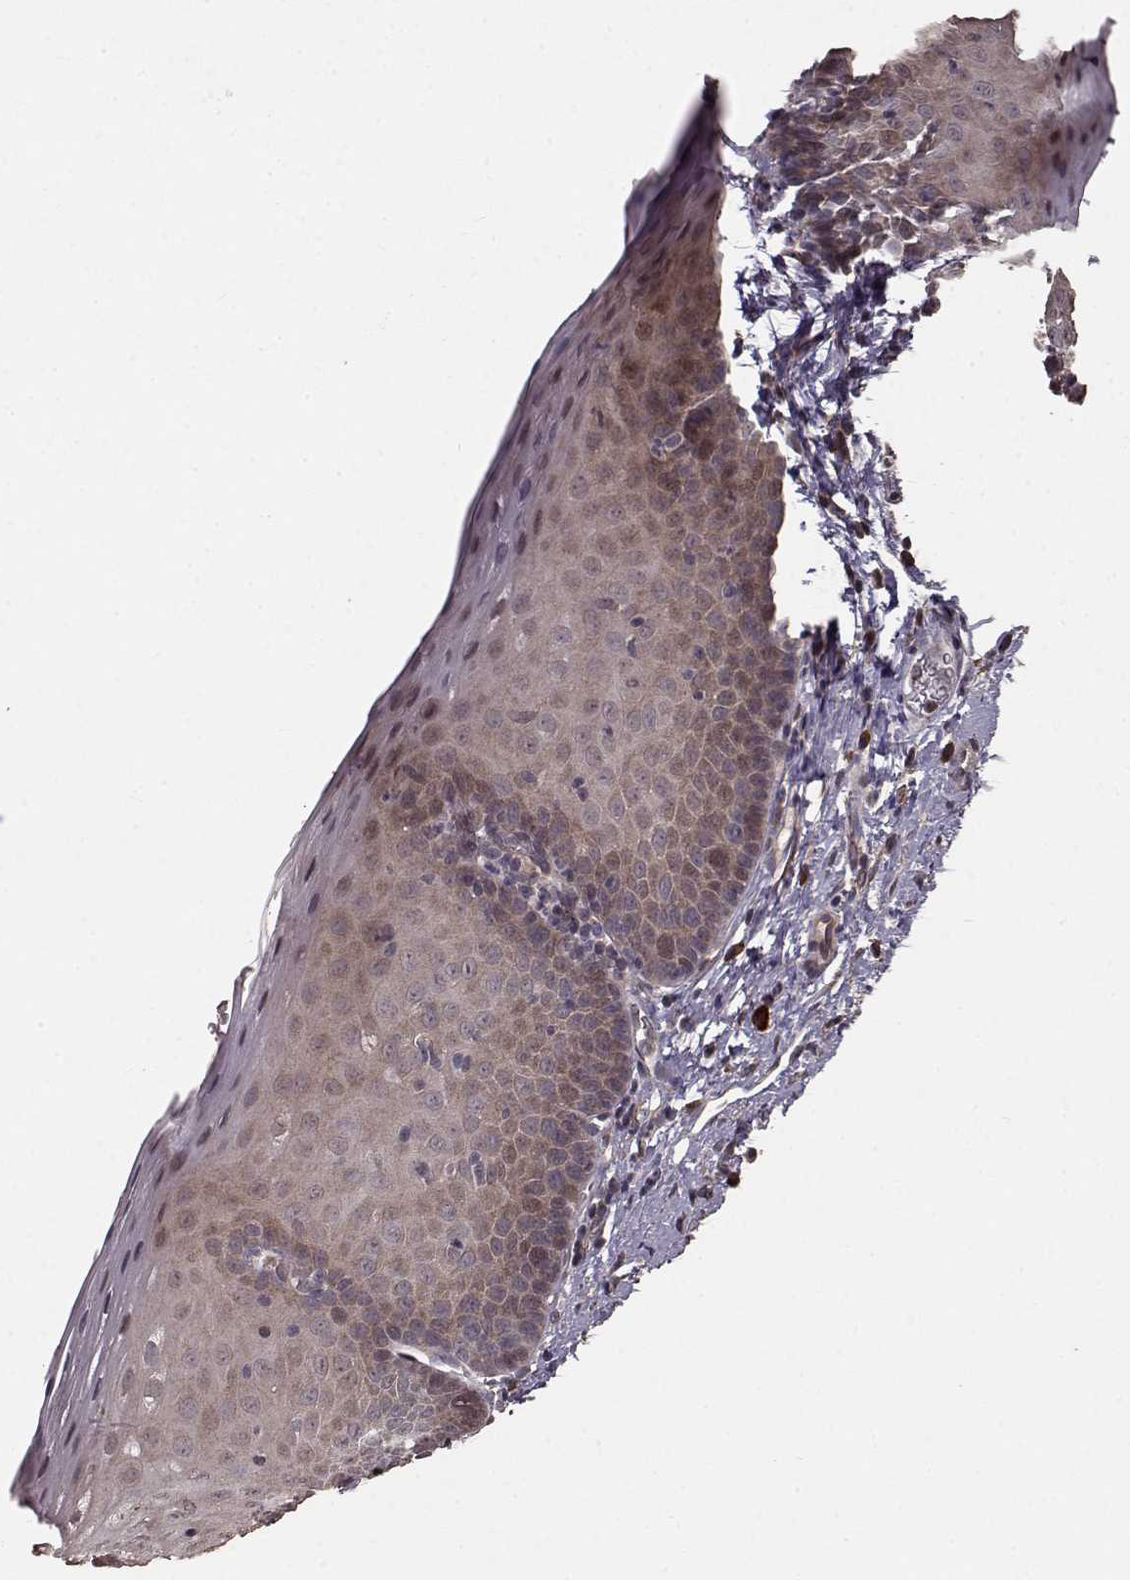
{"staining": {"intensity": "weak", "quantity": ">75%", "location": "cytoplasmic/membranous"}, "tissue": "esophagus", "cell_type": "Squamous epithelial cells", "image_type": "normal", "snomed": [{"axis": "morphology", "description": "Normal tissue, NOS"}, {"axis": "topography", "description": "Esophagus"}], "caption": "Esophagus stained with a protein marker reveals weak staining in squamous epithelial cells.", "gene": "USP15", "patient": {"sex": "female", "age": 64}}